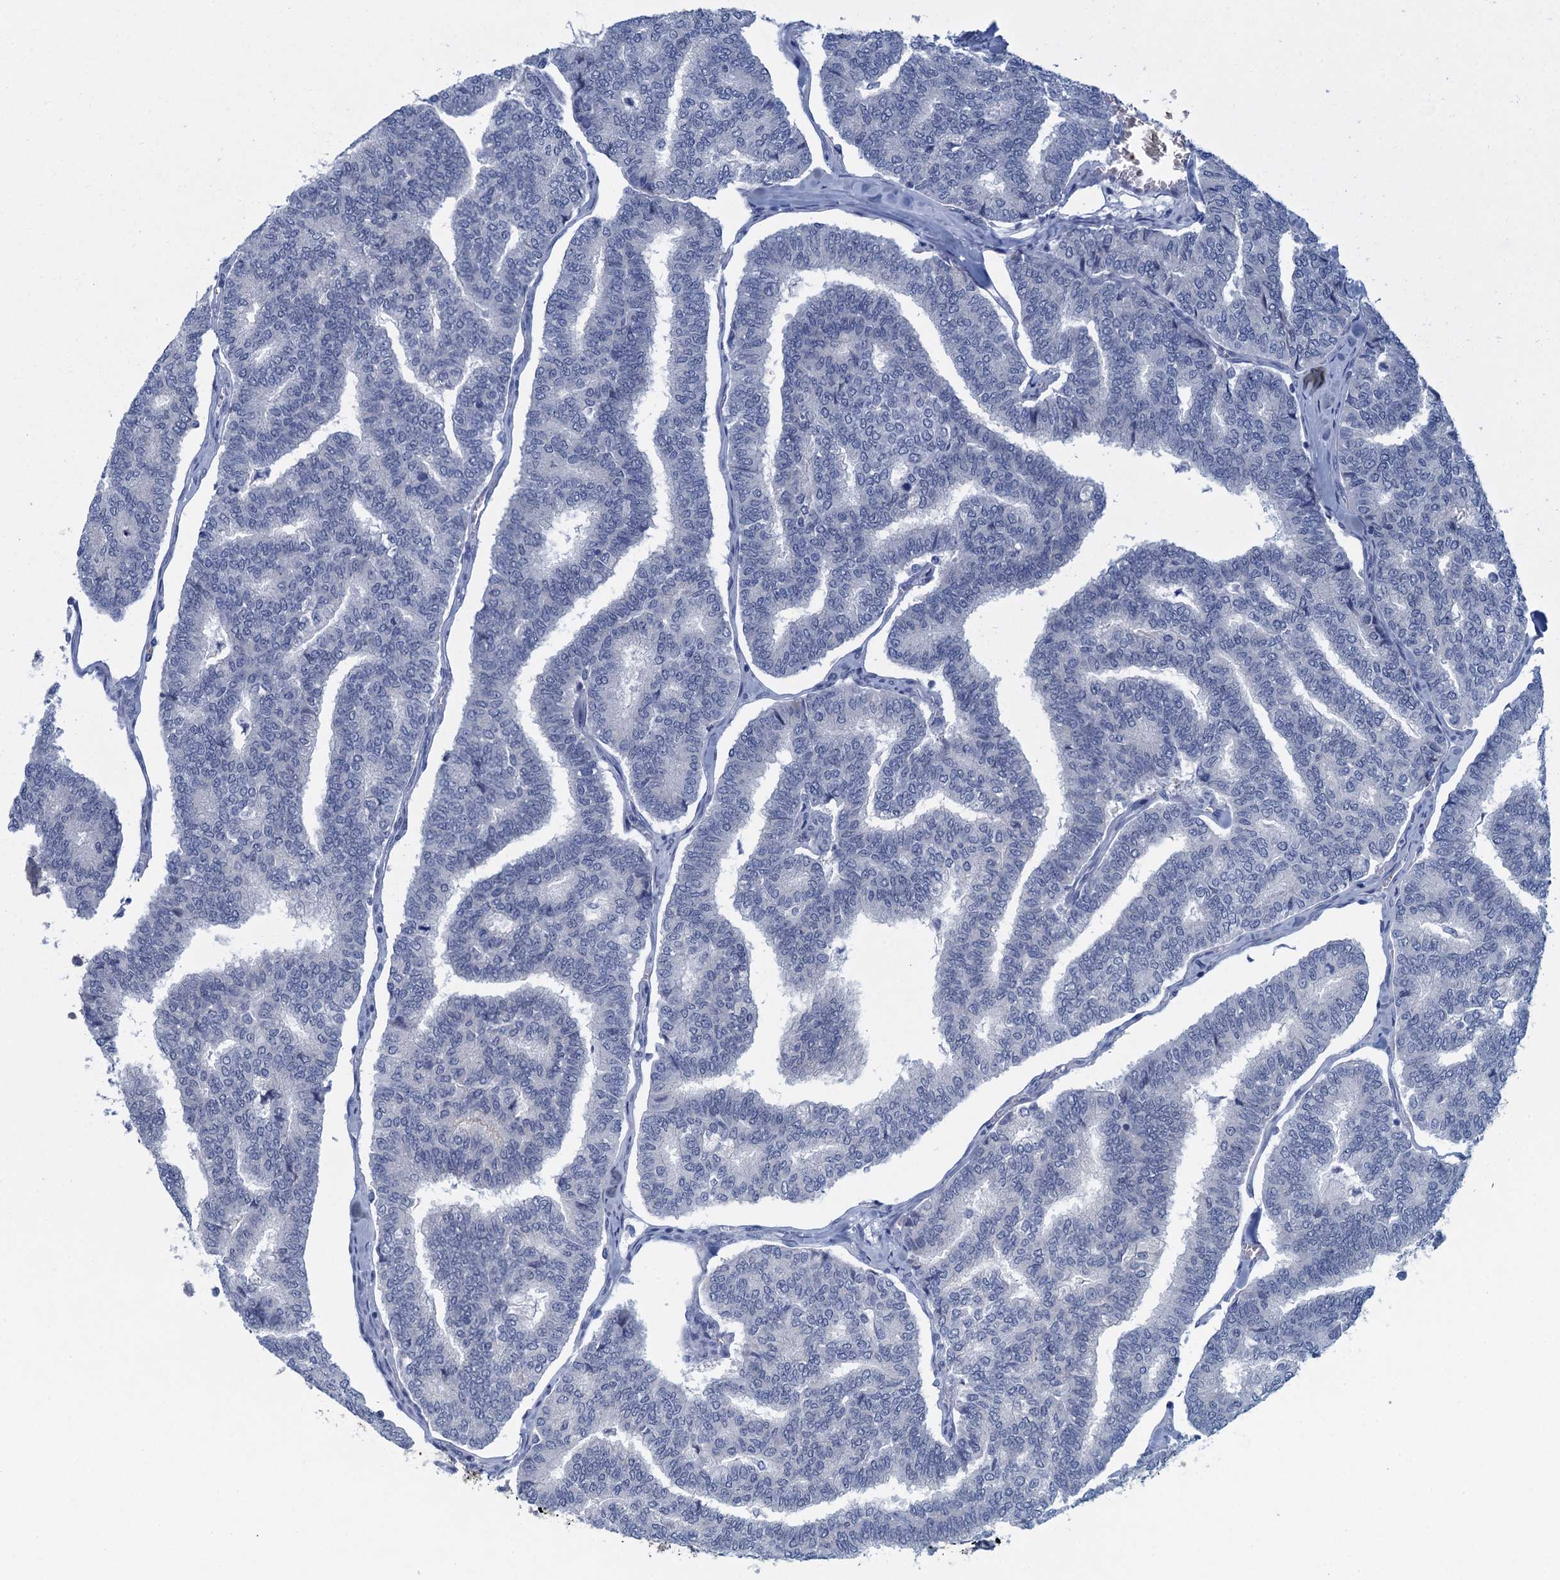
{"staining": {"intensity": "negative", "quantity": "none", "location": "none"}, "tissue": "thyroid cancer", "cell_type": "Tumor cells", "image_type": "cancer", "snomed": [{"axis": "morphology", "description": "Papillary adenocarcinoma, NOS"}, {"axis": "topography", "description": "Thyroid gland"}], "caption": "Thyroid papillary adenocarcinoma was stained to show a protein in brown. There is no significant positivity in tumor cells. Brightfield microscopy of IHC stained with DAB (brown) and hematoxylin (blue), captured at high magnification.", "gene": "ENSG00000131152", "patient": {"sex": "female", "age": 35}}